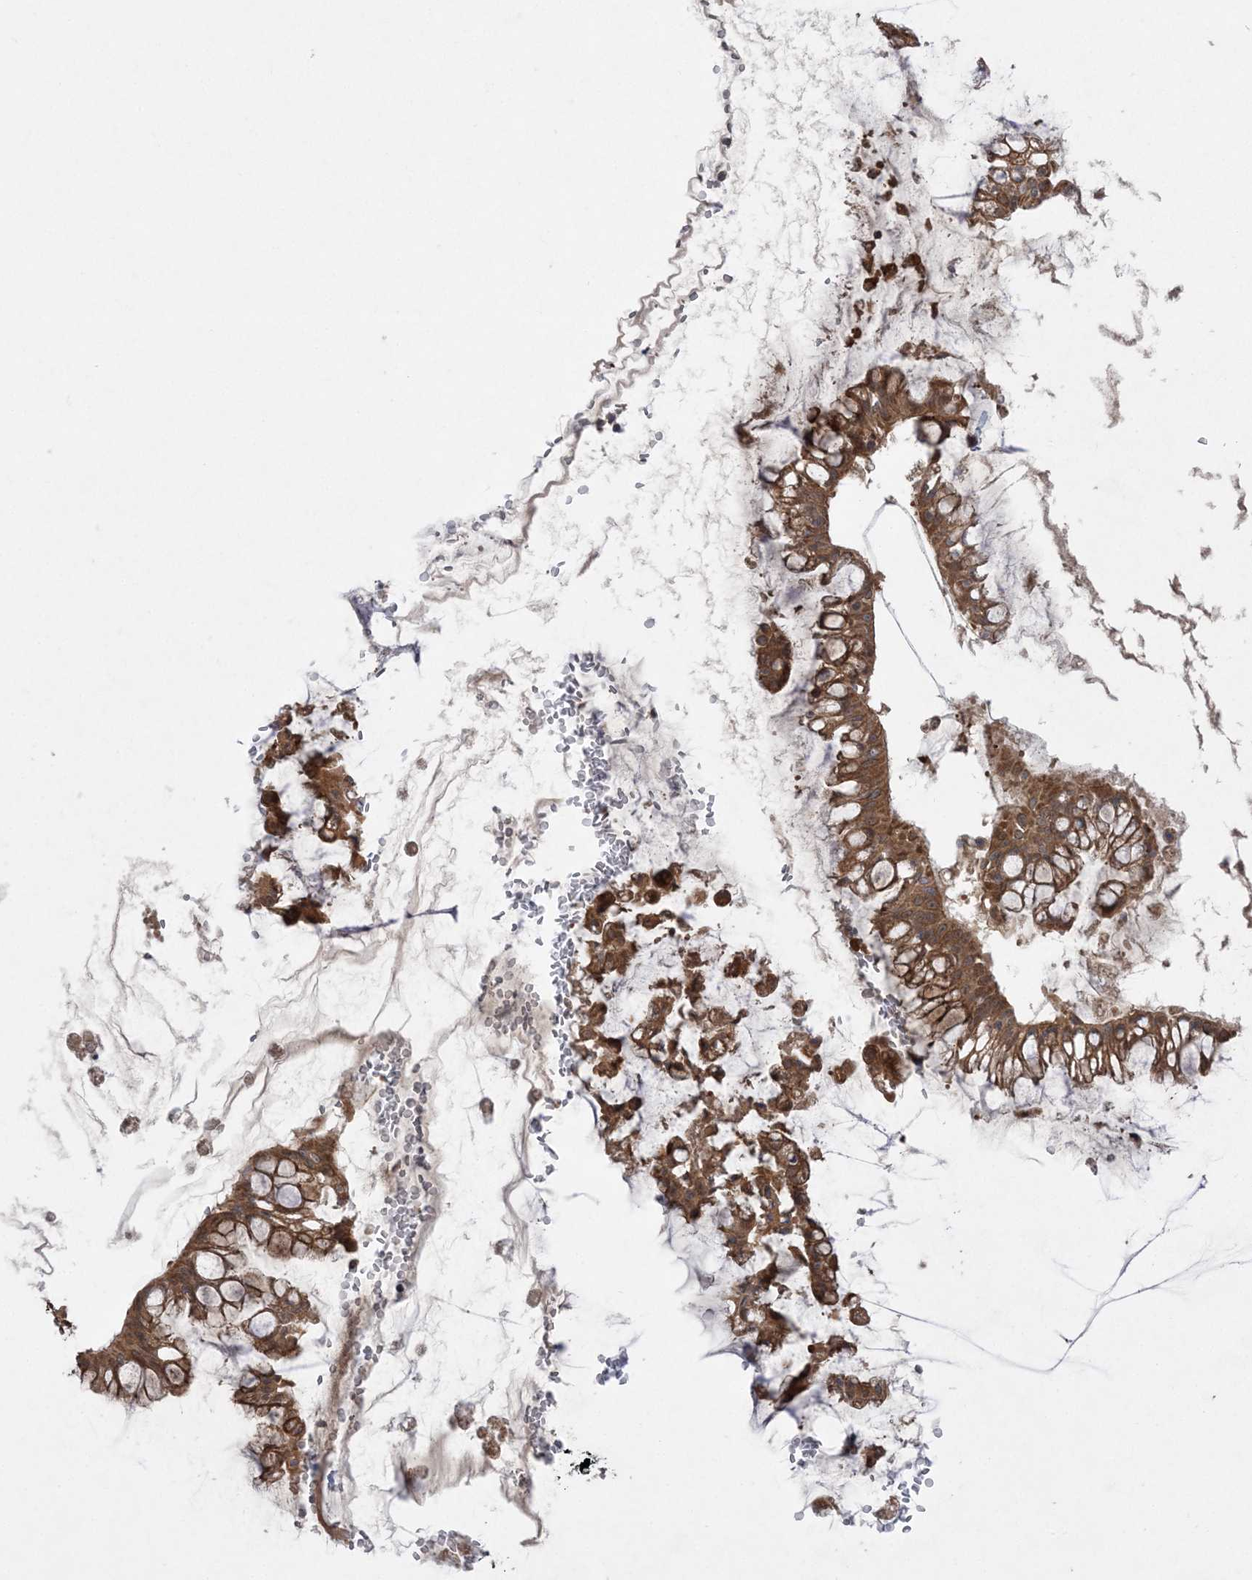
{"staining": {"intensity": "moderate", "quantity": ">75%", "location": "cytoplasmic/membranous"}, "tissue": "ovarian cancer", "cell_type": "Tumor cells", "image_type": "cancer", "snomed": [{"axis": "morphology", "description": "Cystadenocarcinoma, mucinous, NOS"}, {"axis": "topography", "description": "Ovary"}], "caption": "Tumor cells display medium levels of moderate cytoplasmic/membranous positivity in about >75% of cells in human ovarian cancer (mucinous cystadenocarcinoma).", "gene": "MMADHC", "patient": {"sex": "female", "age": 73}}